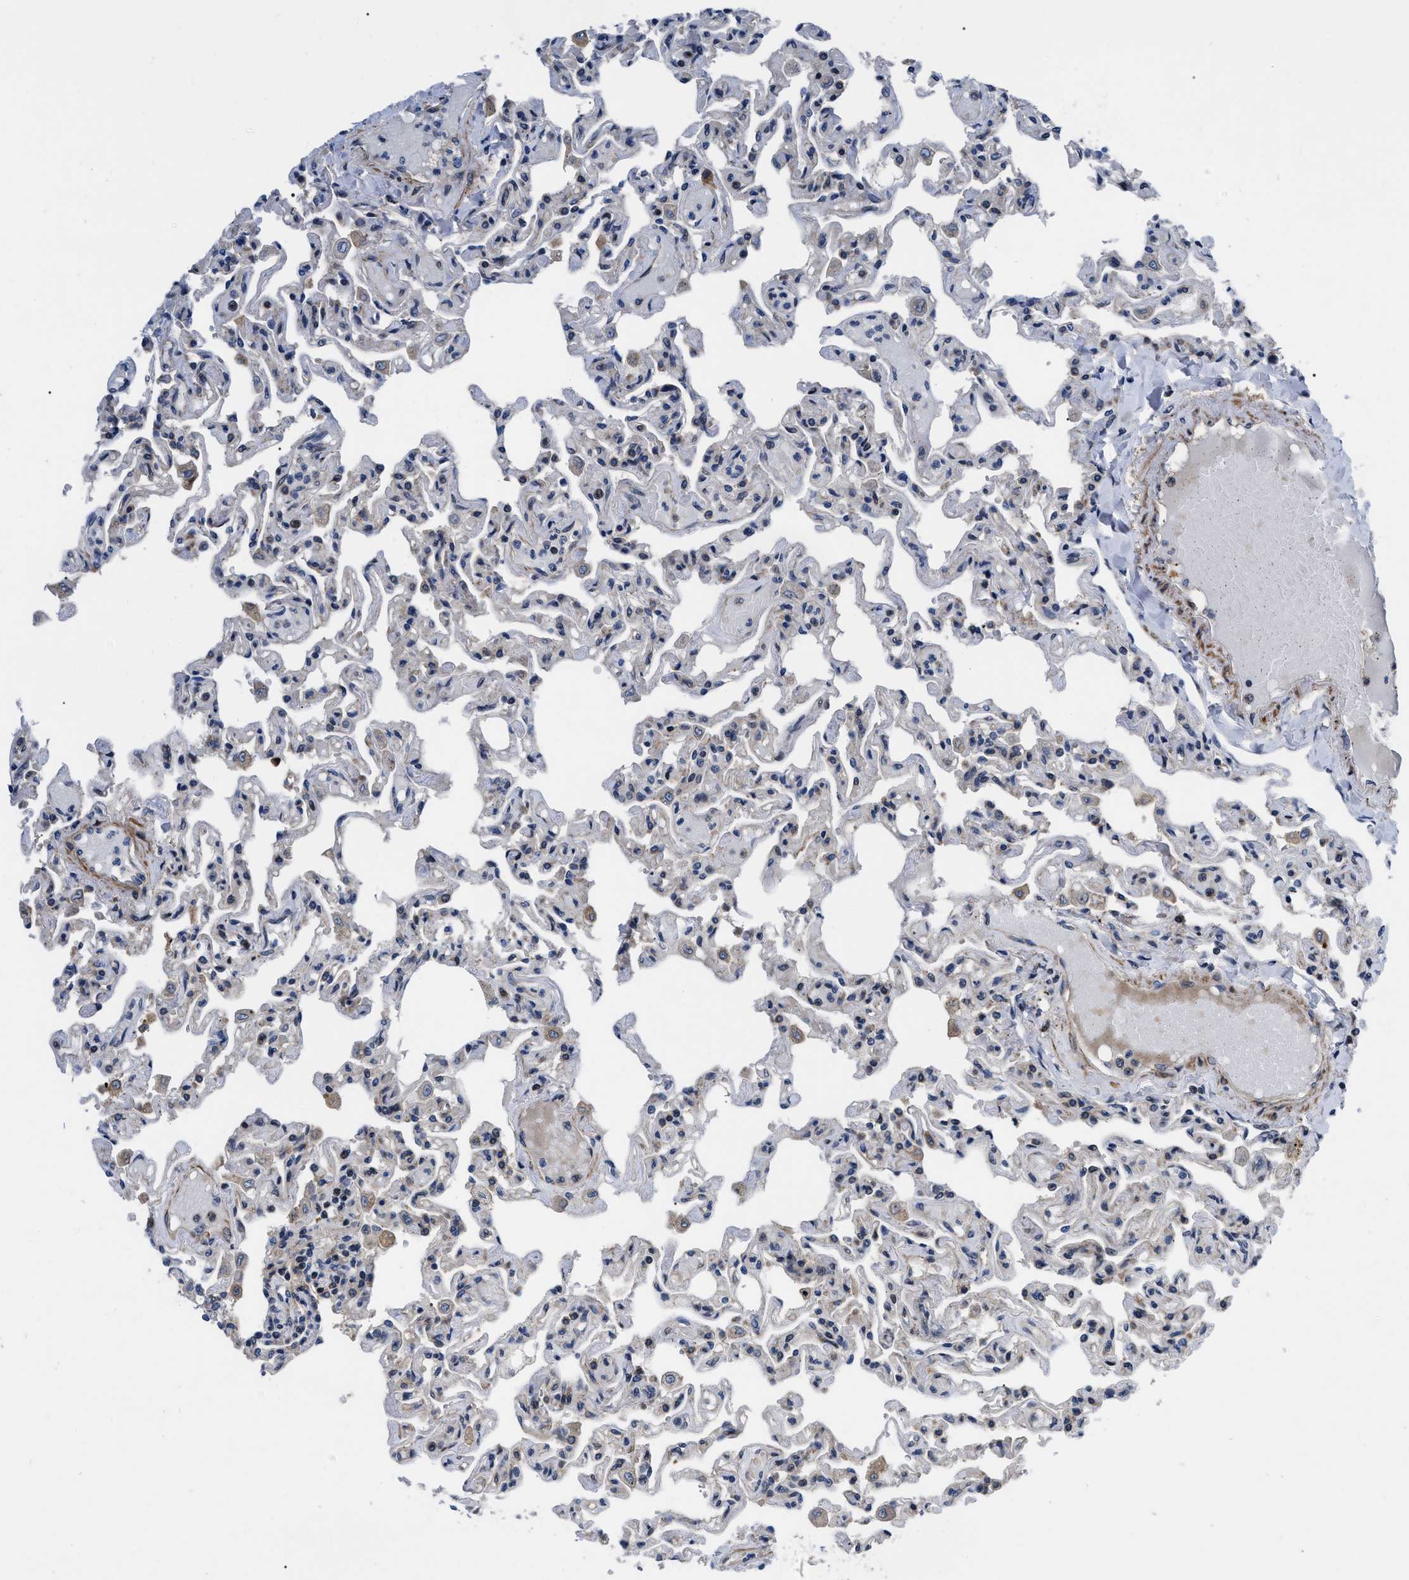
{"staining": {"intensity": "strong", "quantity": "<25%", "location": "nuclear"}, "tissue": "lung", "cell_type": "Alveolar cells", "image_type": "normal", "snomed": [{"axis": "morphology", "description": "Normal tissue, NOS"}, {"axis": "topography", "description": "Lung"}], "caption": "Protein expression analysis of normal human lung reveals strong nuclear positivity in approximately <25% of alveolar cells.", "gene": "PPWD1", "patient": {"sex": "male", "age": 21}}